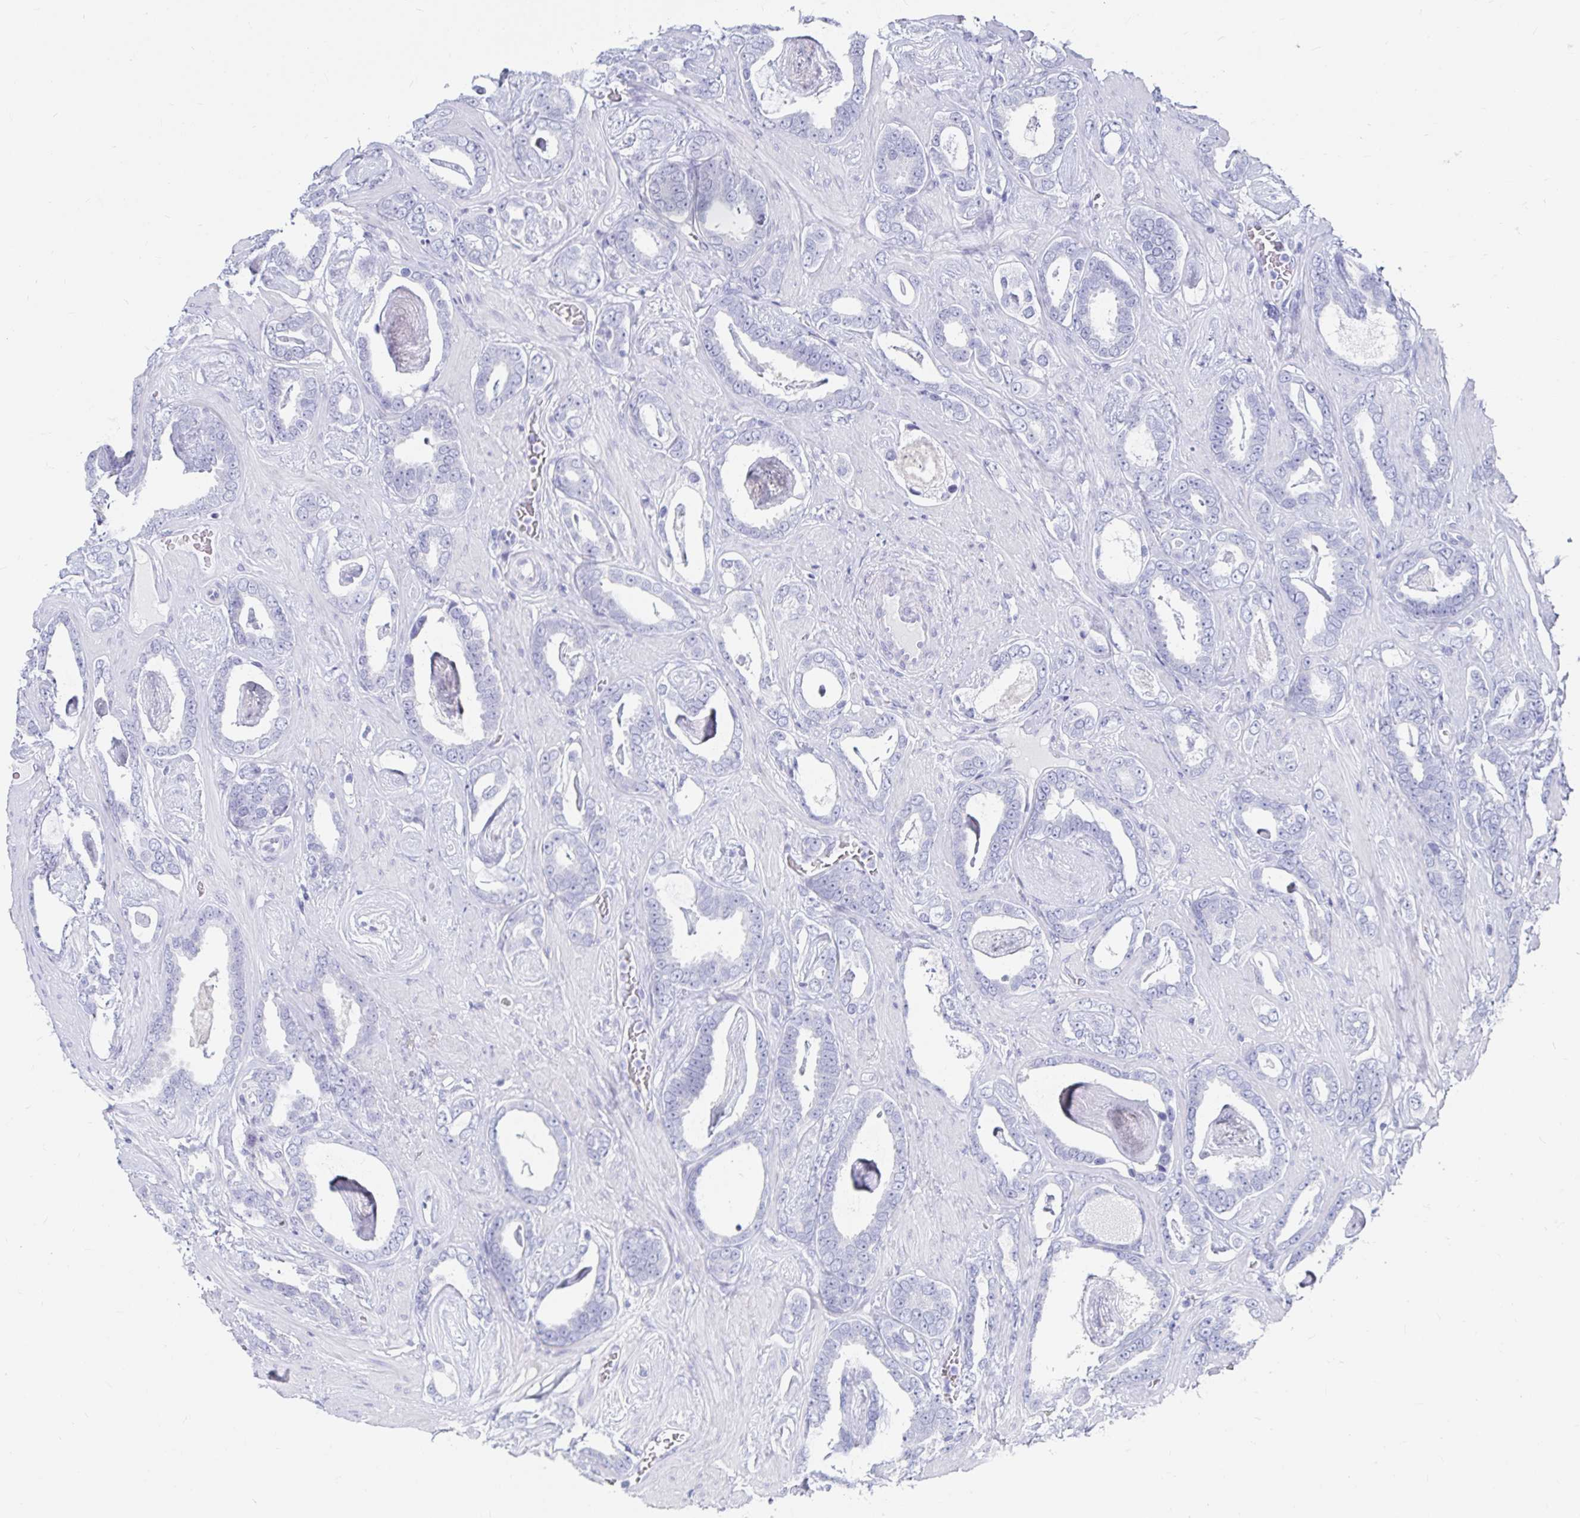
{"staining": {"intensity": "negative", "quantity": "none", "location": "none"}, "tissue": "prostate cancer", "cell_type": "Tumor cells", "image_type": "cancer", "snomed": [{"axis": "morphology", "description": "Adenocarcinoma, High grade"}, {"axis": "topography", "description": "Prostate"}], "caption": "A high-resolution image shows immunohistochemistry (IHC) staining of prostate cancer, which displays no significant positivity in tumor cells. The staining was performed using DAB (3,3'-diaminobenzidine) to visualize the protein expression in brown, while the nuclei were stained in blue with hematoxylin (Magnification: 20x).", "gene": "CA9", "patient": {"sex": "male", "age": 63}}